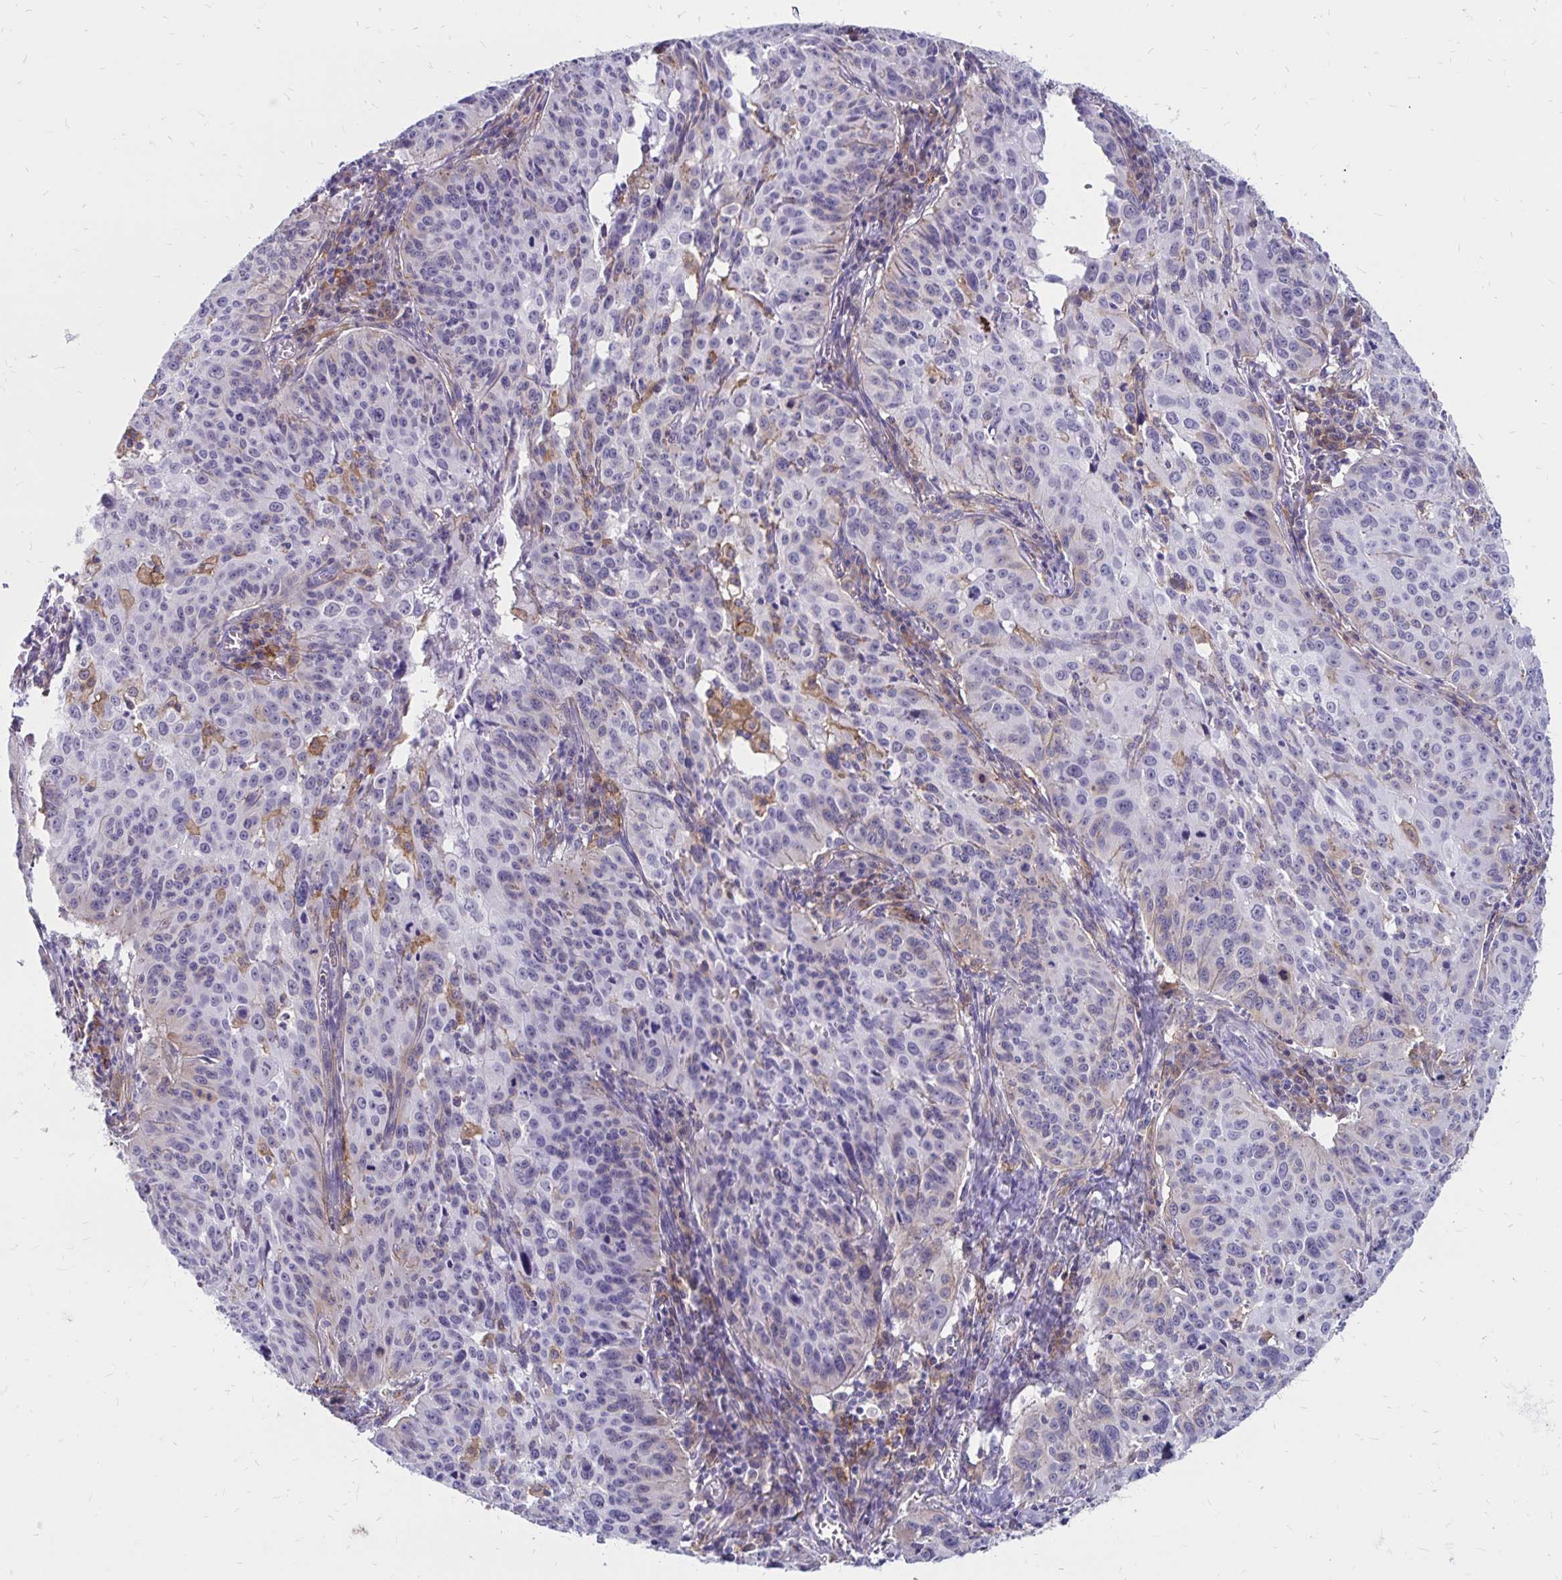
{"staining": {"intensity": "negative", "quantity": "none", "location": "none"}, "tissue": "cervical cancer", "cell_type": "Tumor cells", "image_type": "cancer", "snomed": [{"axis": "morphology", "description": "Squamous cell carcinoma, NOS"}, {"axis": "topography", "description": "Cervix"}], "caption": "Immunohistochemical staining of human cervical cancer shows no significant positivity in tumor cells.", "gene": "TNS3", "patient": {"sex": "female", "age": 31}}